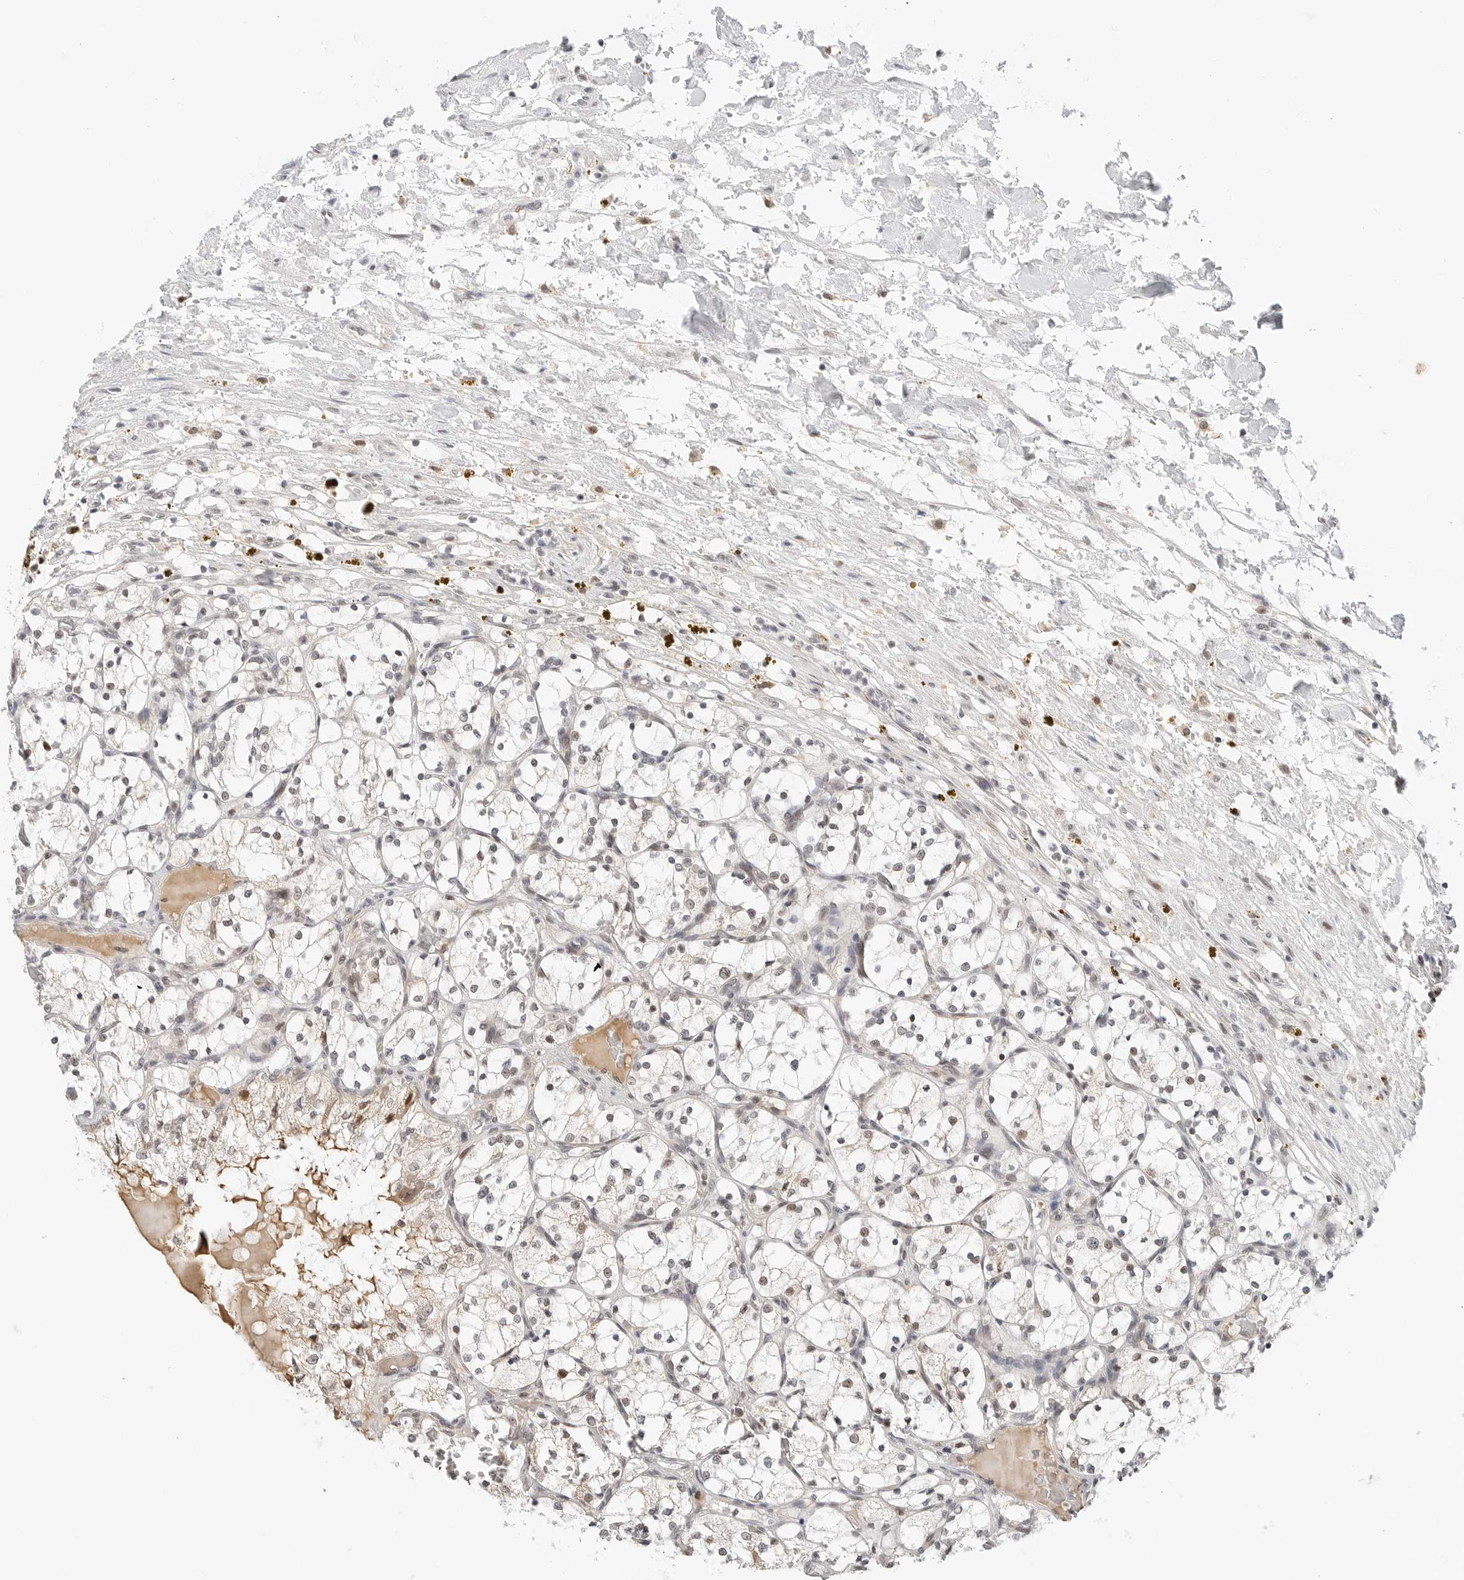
{"staining": {"intensity": "weak", "quantity": "<25%", "location": "cytoplasmic/membranous,nuclear"}, "tissue": "renal cancer", "cell_type": "Tumor cells", "image_type": "cancer", "snomed": [{"axis": "morphology", "description": "Adenocarcinoma, NOS"}, {"axis": "topography", "description": "Kidney"}], "caption": "Image shows no protein staining in tumor cells of adenocarcinoma (renal) tissue.", "gene": "TSEN2", "patient": {"sex": "female", "age": 69}}